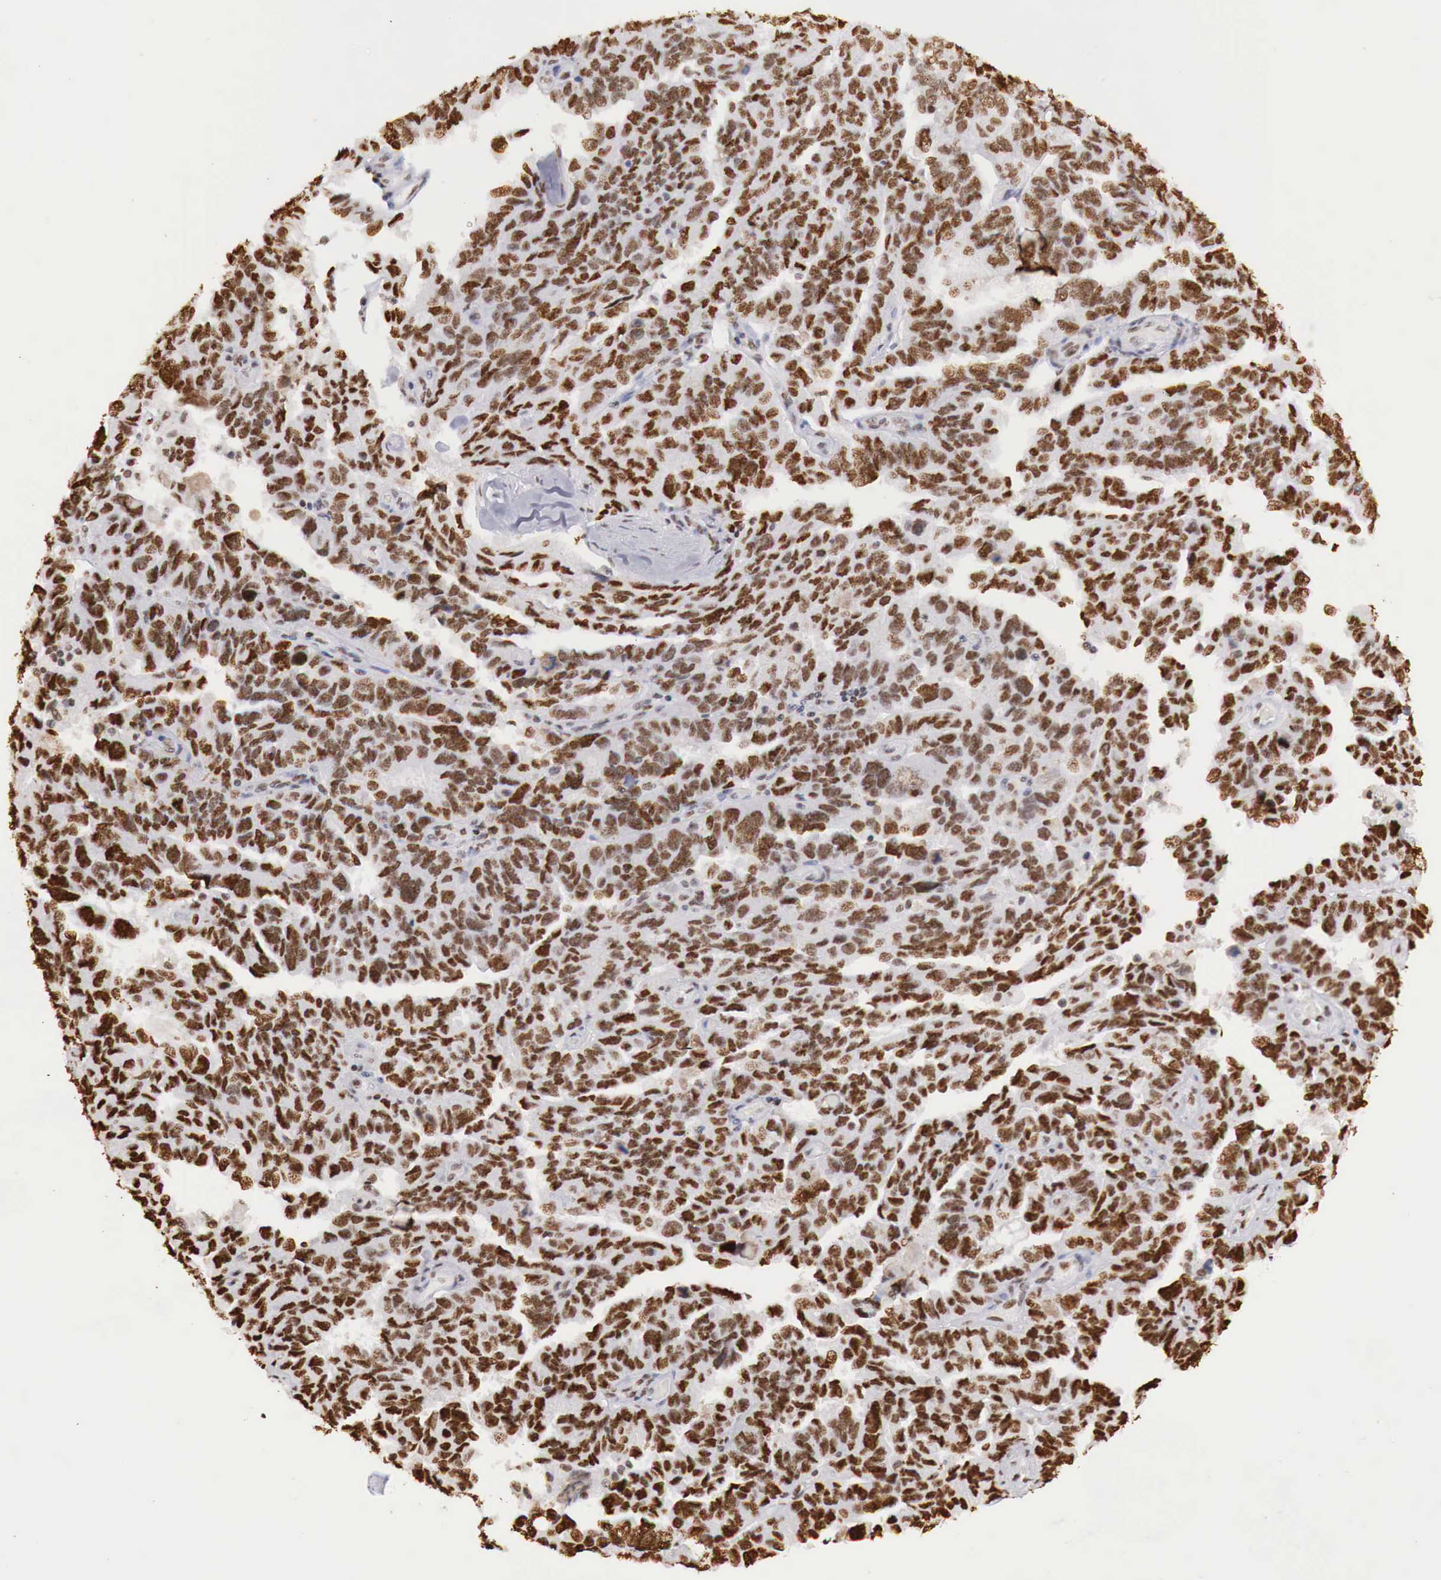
{"staining": {"intensity": "strong", "quantity": ">75%", "location": "nuclear"}, "tissue": "ovarian cancer", "cell_type": "Tumor cells", "image_type": "cancer", "snomed": [{"axis": "morphology", "description": "Cystadenocarcinoma, serous, NOS"}, {"axis": "topography", "description": "Ovary"}], "caption": "Tumor cells display strong nuclear expression in approximately >75% of cells in ovarian cancer.", "gene": "DKC1", "patient": {"sex": "female", "age": 64}}